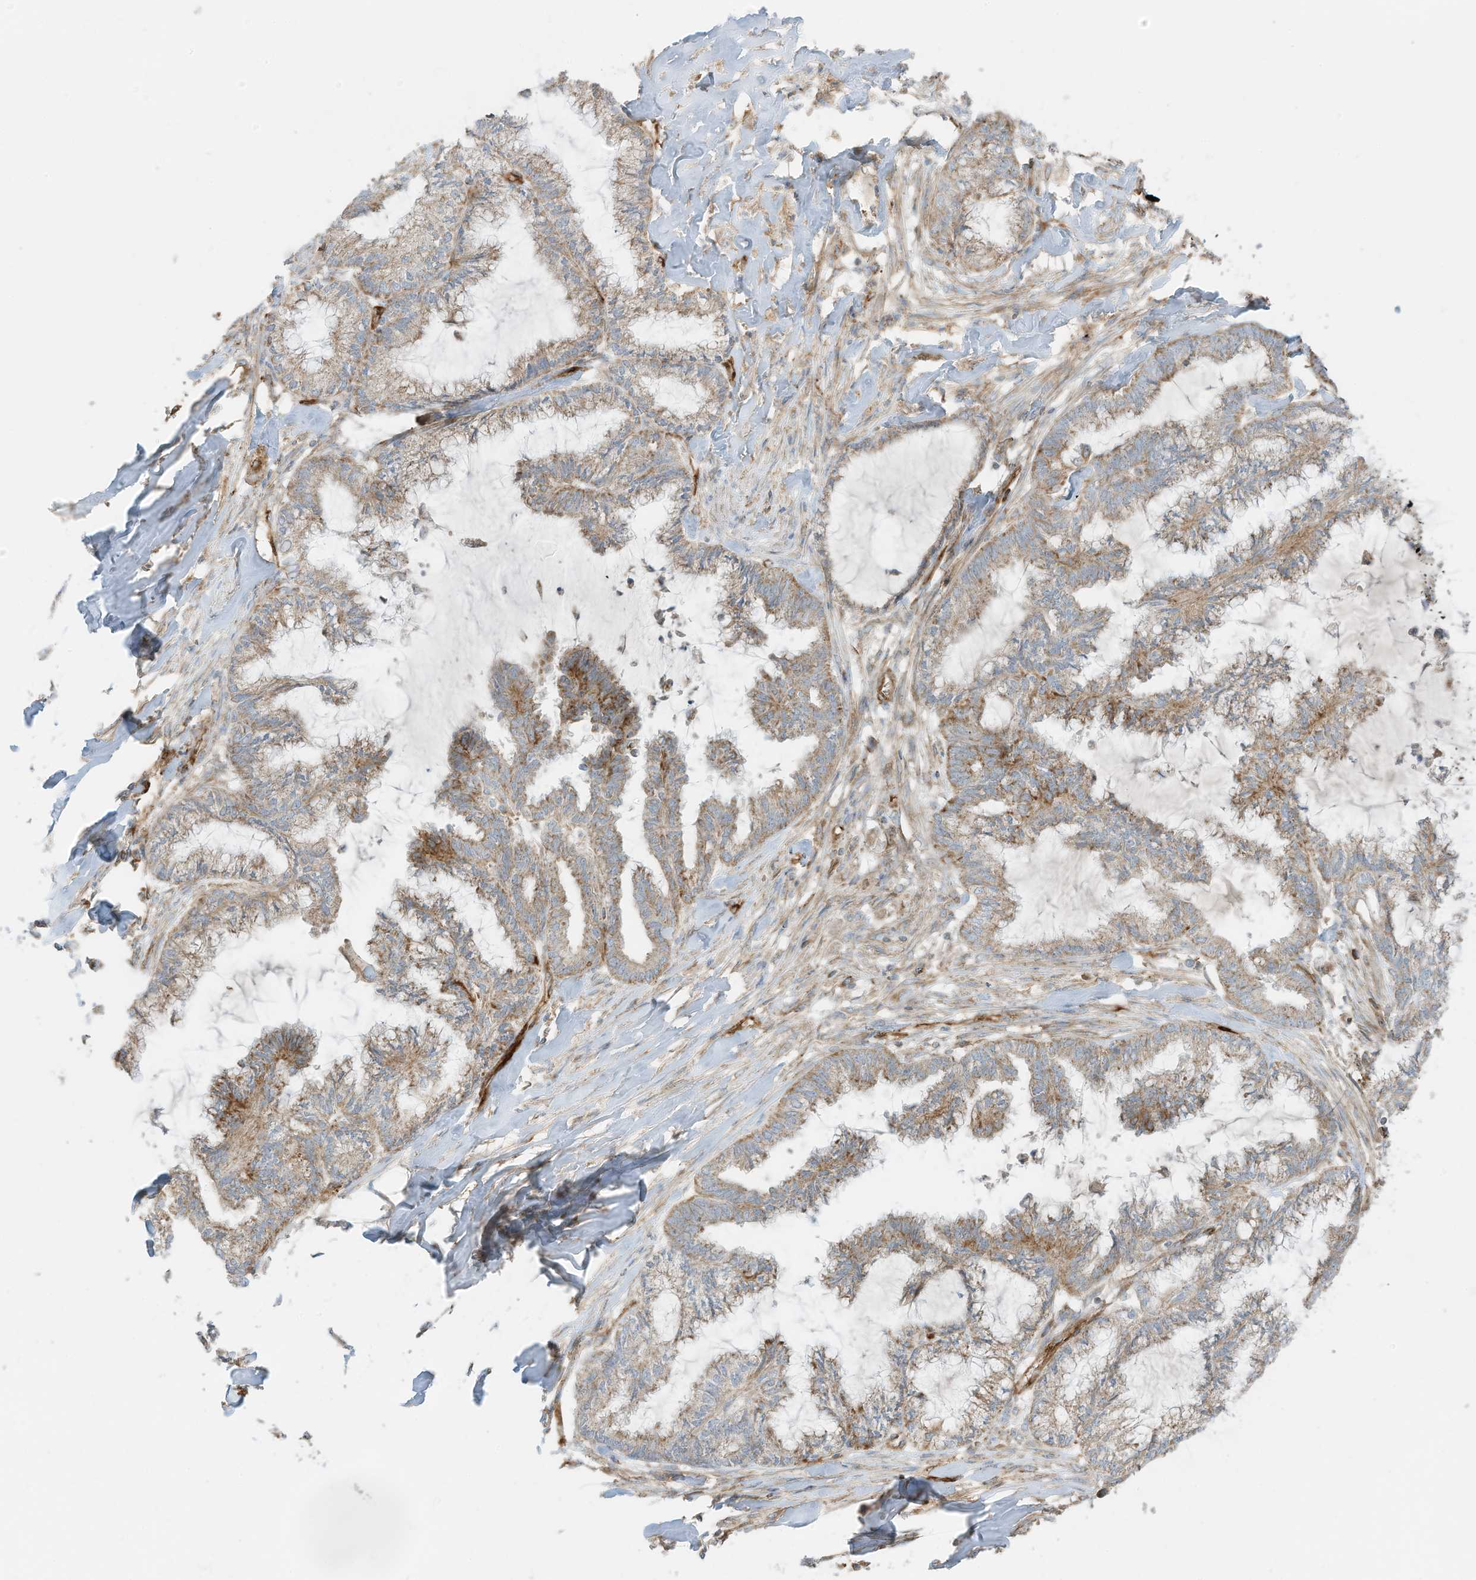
{"staining": {"intensity": "moderate", "quantity": "25%-75%", "location": "cytoplasmic/membranous"}, "tissue": "endometrial cancer", "cell_type": "Tumor cells", "image_type": "cancer", "snomed": [{"axis": "morphology", "description": "Adenocarcinoma, NOS"}, {"axis": "topography", "description": "Endometrium"}], "caption": "Immunohistochemistry (IHC) image of neoplastic tissue: endometrial adenocarcinoma stained using IHC exhibits medium levels of moderate protein expression localized specifically in the cytoplasmic/membranous of tumor cells, appearing as a cytoplasmic/membranous brown color.", "gene": "ABCB7", "patient": {"sex": "female", "age": 86}}